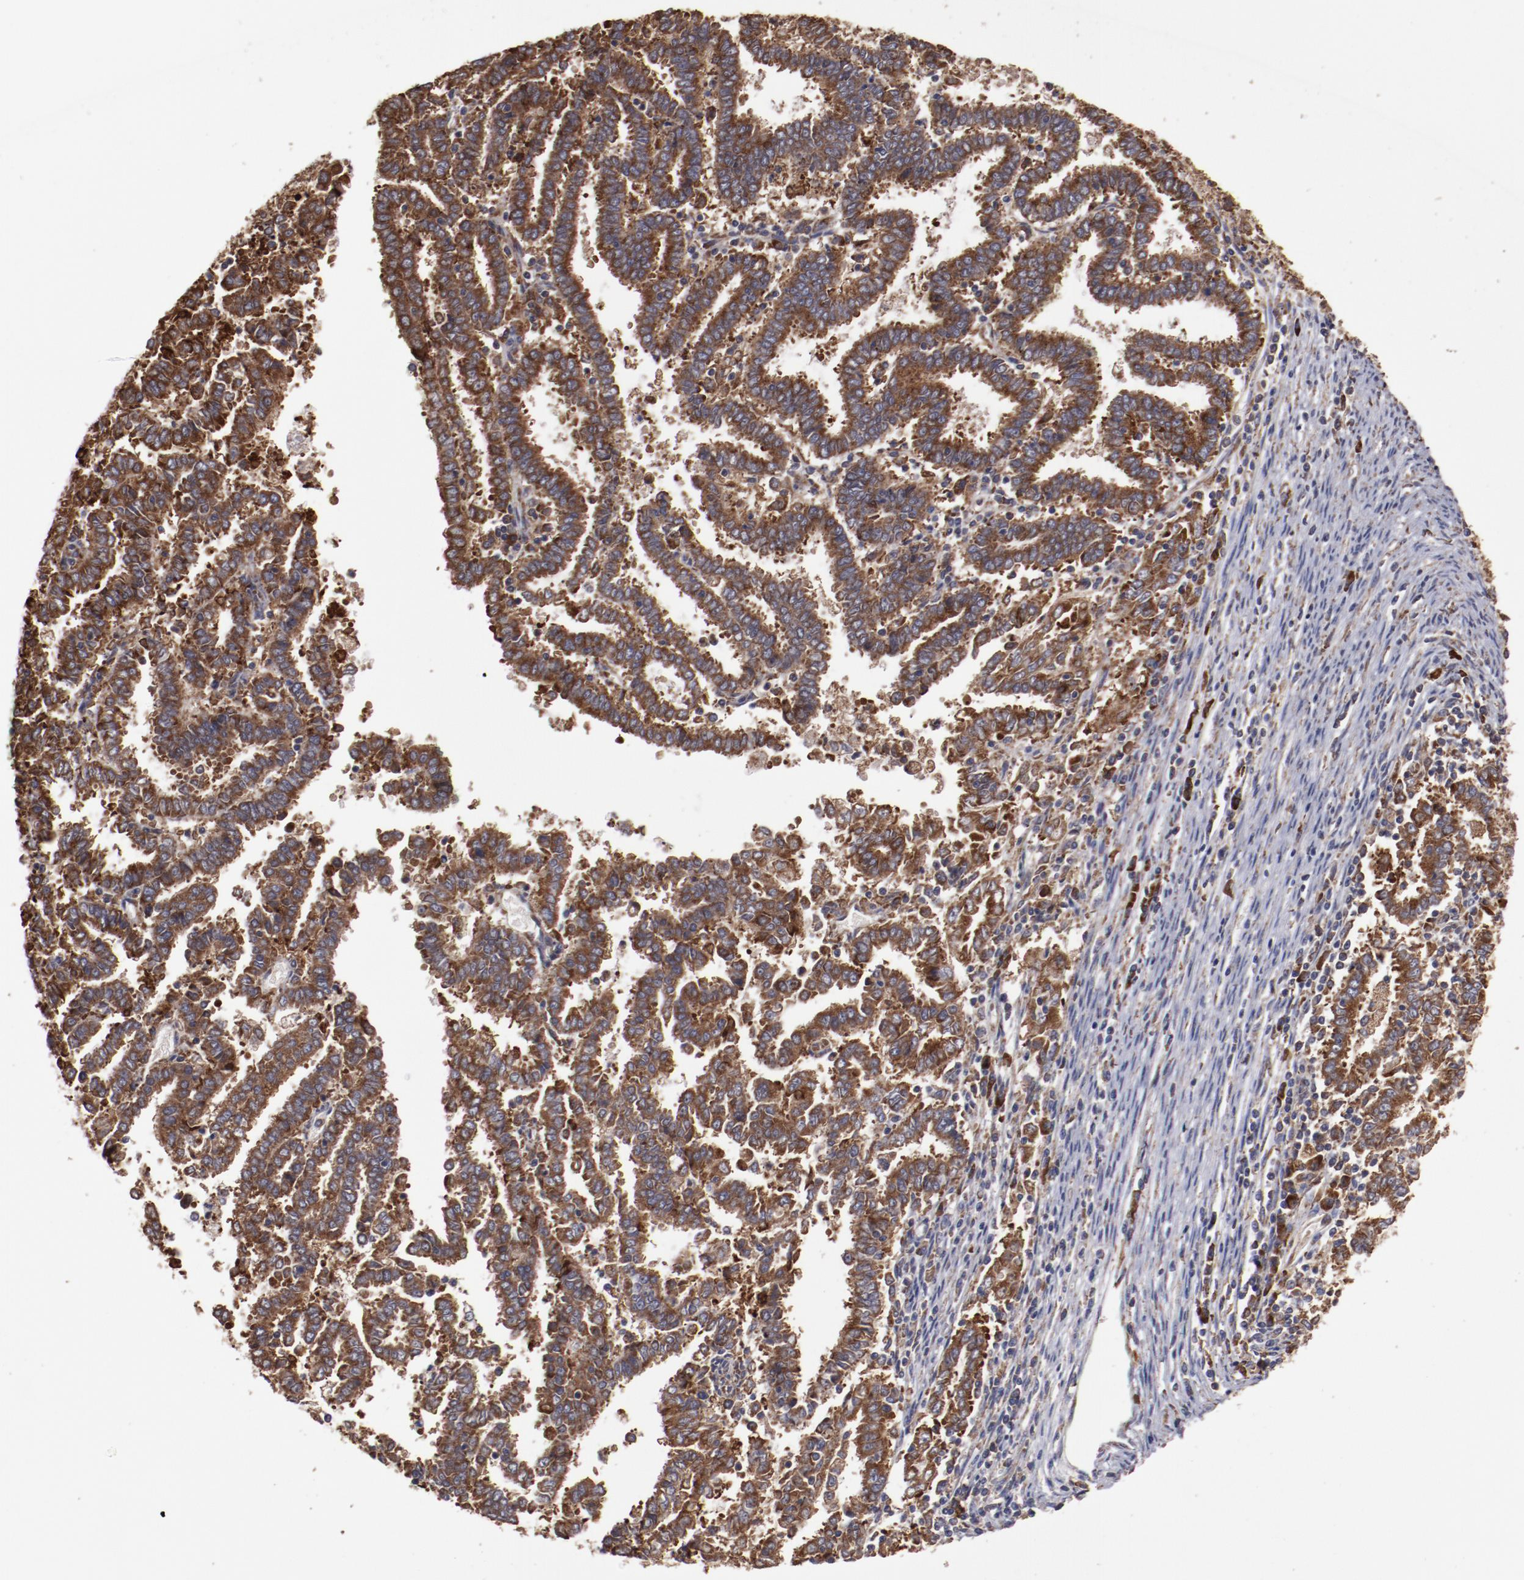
{"staining": {"intensity": "strong", "quantity": ">75%", "location": "cytoplasmic/membranous"}, "tissue": "endometrial cancer", "cell_type": "Tumor cells", "image_type": "cancer", "snomed": [{"axis": "morphology", "description": "Adenocarcinoma, NOS"}, {"axis": "topography", "description": "Uterus"}], "caption": "Endometrial cancer (adenocarcinoma) stained with DAB IHC shows high levels of strong cytoplasmic/membranous staining in approximately >75% of tumor cells.", "gene": "RPS4Y1", "patient": {"sex": "female", "age": 83}}